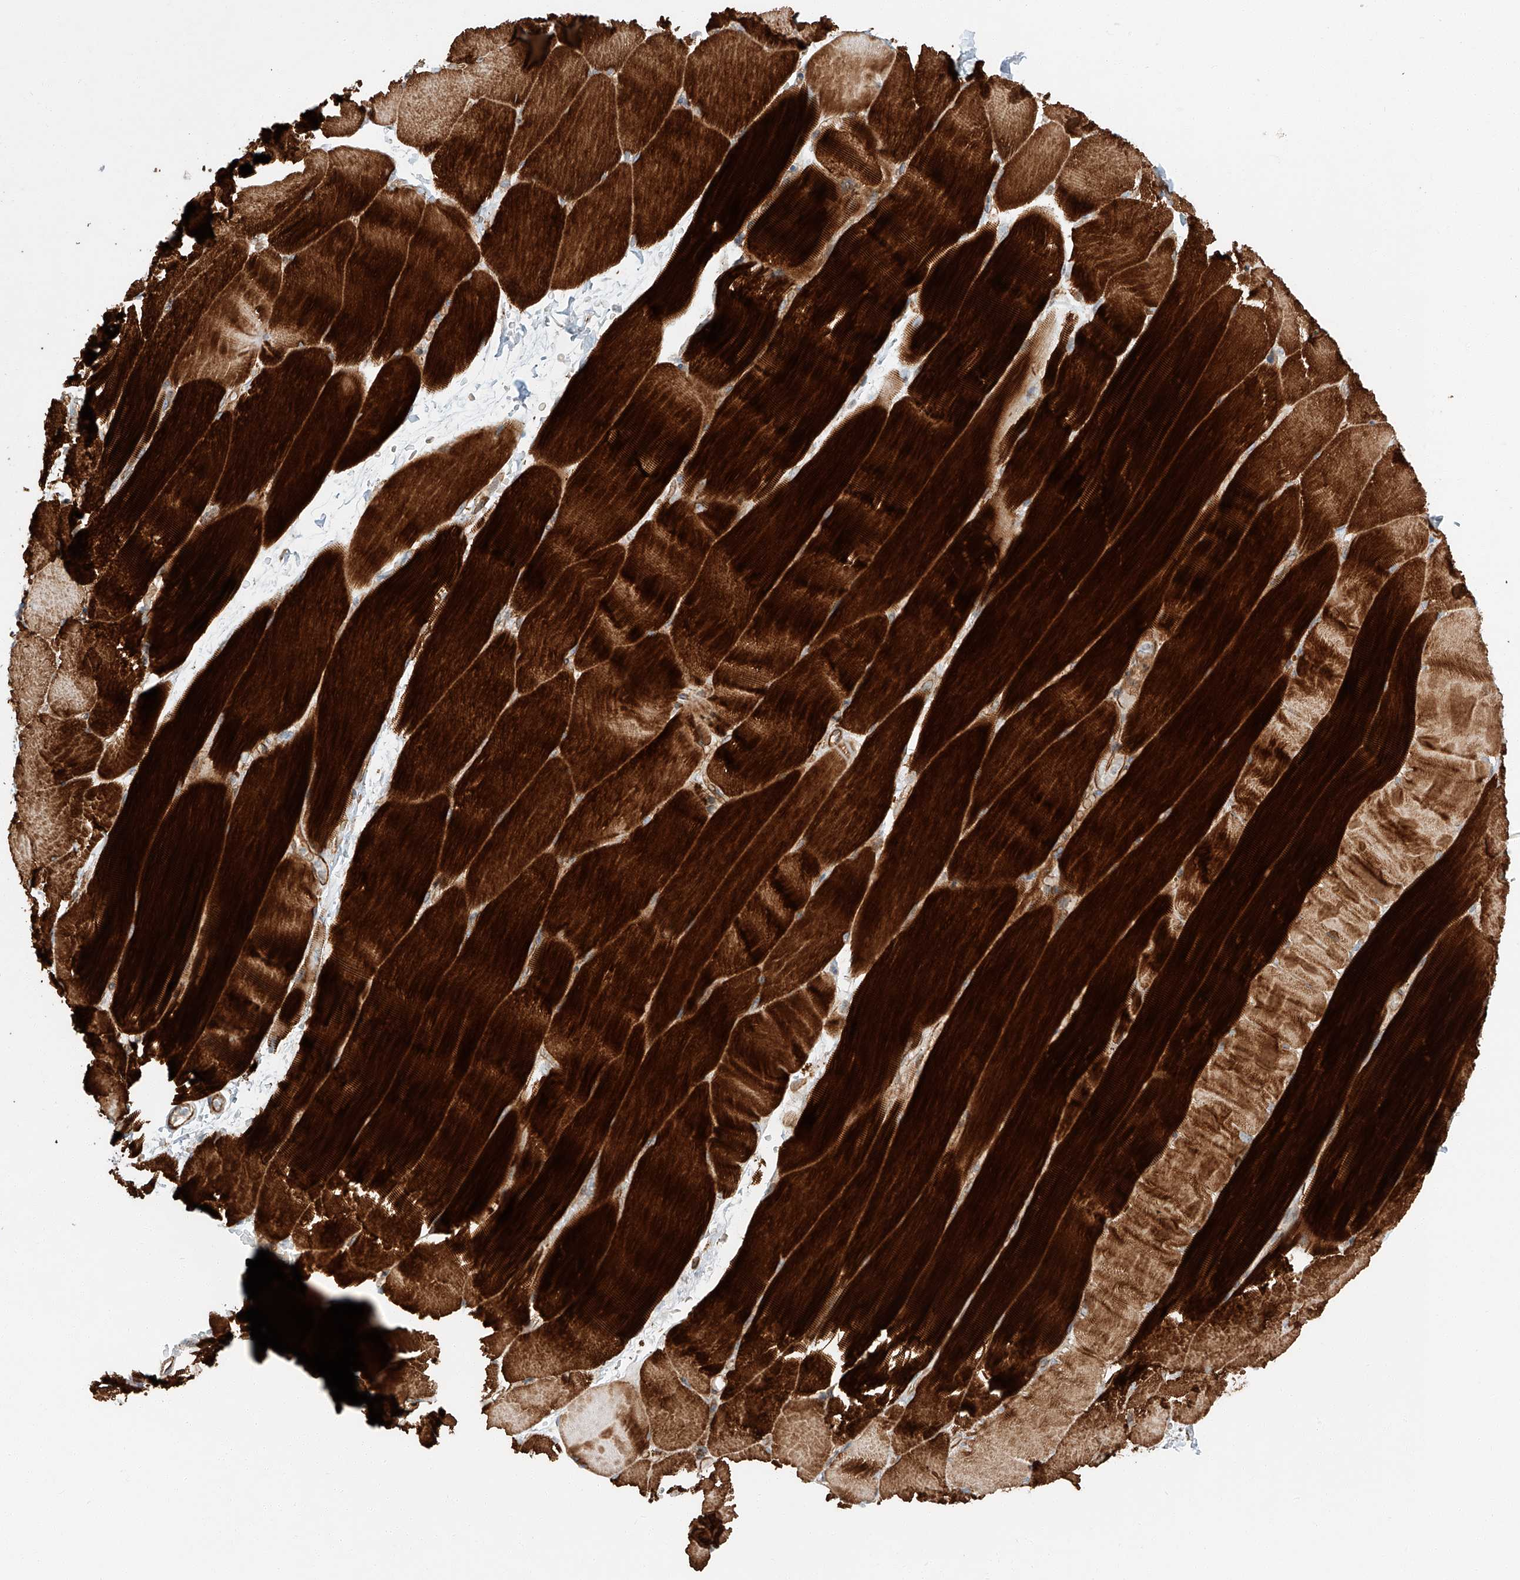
{"staining": {"intensity": "strong", "quantity": ">75%", "location": "cytoplasmic/membranous"}, "tissue": "skeletal muscle", "cell_type": "Myocytes", "image_type": "normal", "snomed": [{"axis": "morphology", "description": "Normal tissue, NOS"}, {"axis": "topography", "description": "Skeletal muscle"}, {"axis": "topography", "description": "Parathyroid gland"}], "caption": "This image displays immunohistochemistry staining of normal skeletal muscle, with high strong cytoplasmic/membranous staining in approximately >75% of myocytes.", "gene": "MINDY4", "patient": {"sex": "female", "age": 37}}